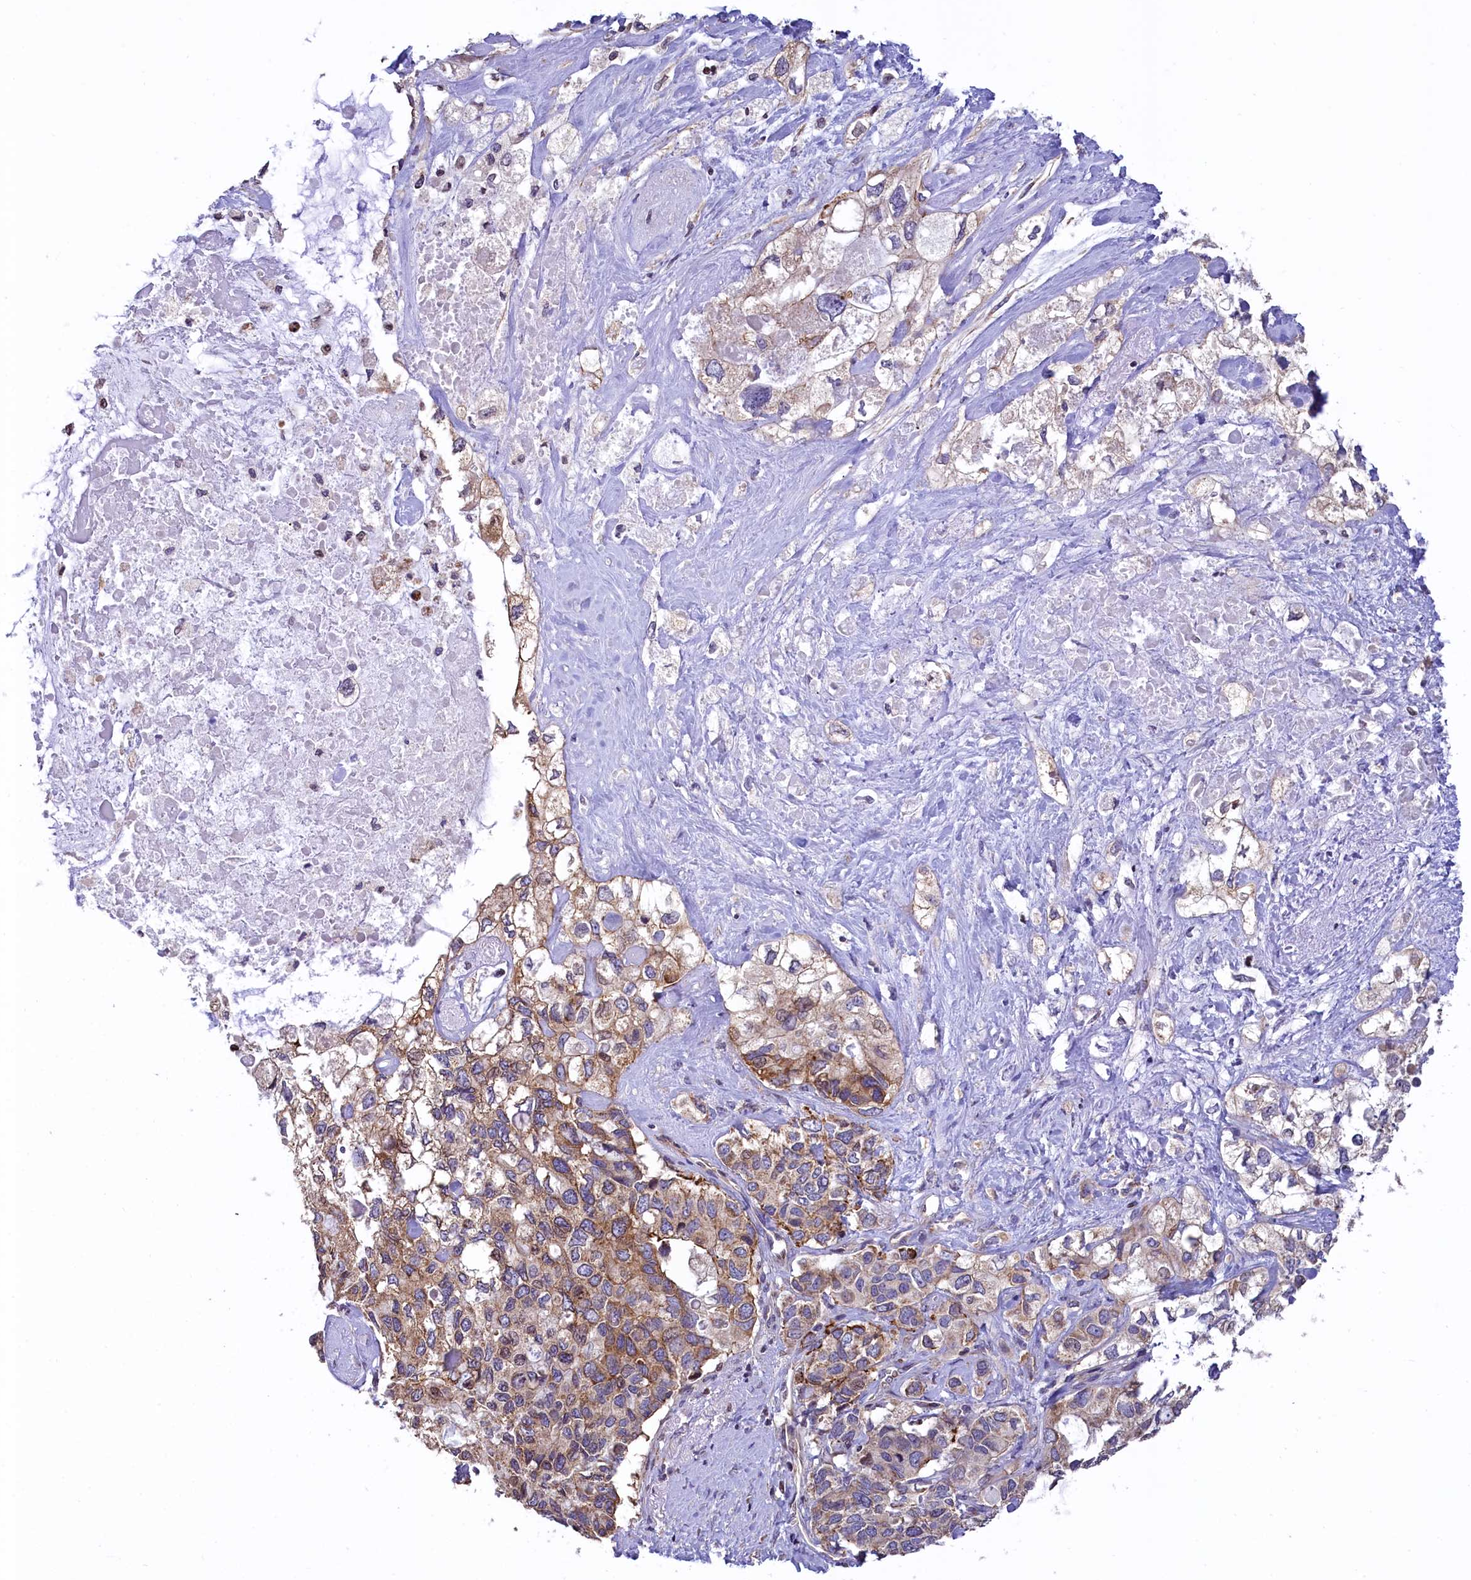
{"staining": {"intensity": "moderate", "quantity": ">75%", "location": "cytoplasmic/membranous"}, "tissue": "pancreatic cancer", "cell_type": "Tumor cells", "image_type": "cancer", "snomed": [{"axis": "morphology", "description": "Adenocarcinoma, NOS"}, {"axis": "topography", "description": "Pancreas"}], "caption": "IHC histopathology image of human pancreatic cancer (adenocarcinoma) stained for a protein (brown), which demonstrates medium levels of moderate cytoplasmic/membranous positivity in approximately >75% of tumor cells.", "gene": "ZNF2", "patient": {"sex": "female", "age": 56}}